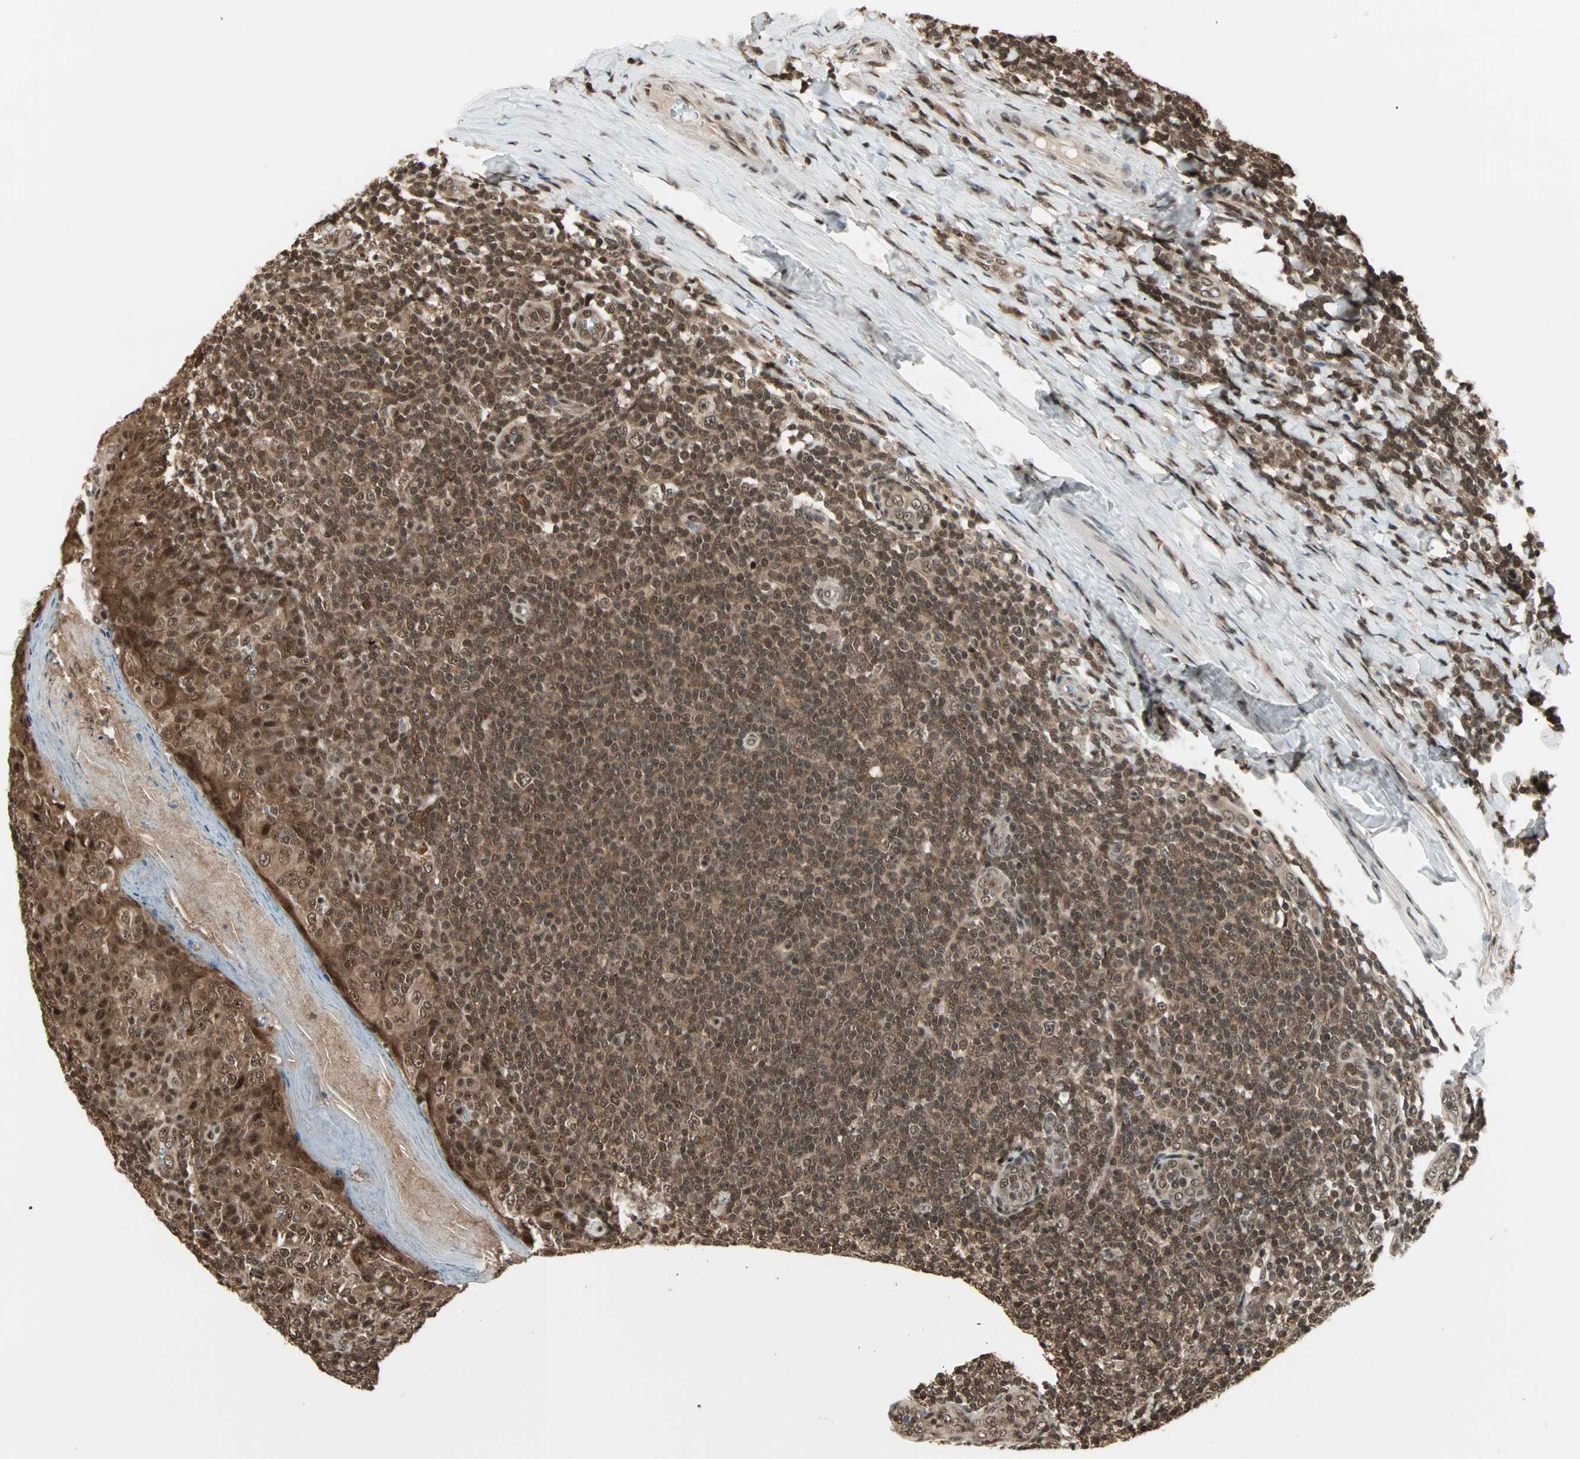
{"staining": {"intensity": "strong", "quantity": ">75%", "location": "cytoplasmic/membranous,nuclear"}, "tissue": "tonsil", "cell_type": "Germinal center cells", "image_type": "normal", "snomed": [{"axis": "morphology", "description": "Normal tissue, NOS"}, {"axis": "topography", "description": "Tonsil"}], "caption": "Brown immunohistochemical staining in normal human tonsil shows strong cytoplasmic/membranous,nuclear positivity in about >75% of germinal center cells. Using DAB (brown) and hematoxylin (blue) stains, captured at high magnification using brightfield microscopy.", "gene": "ZNF44", "patient": {"sex": "male", "age": 31}}